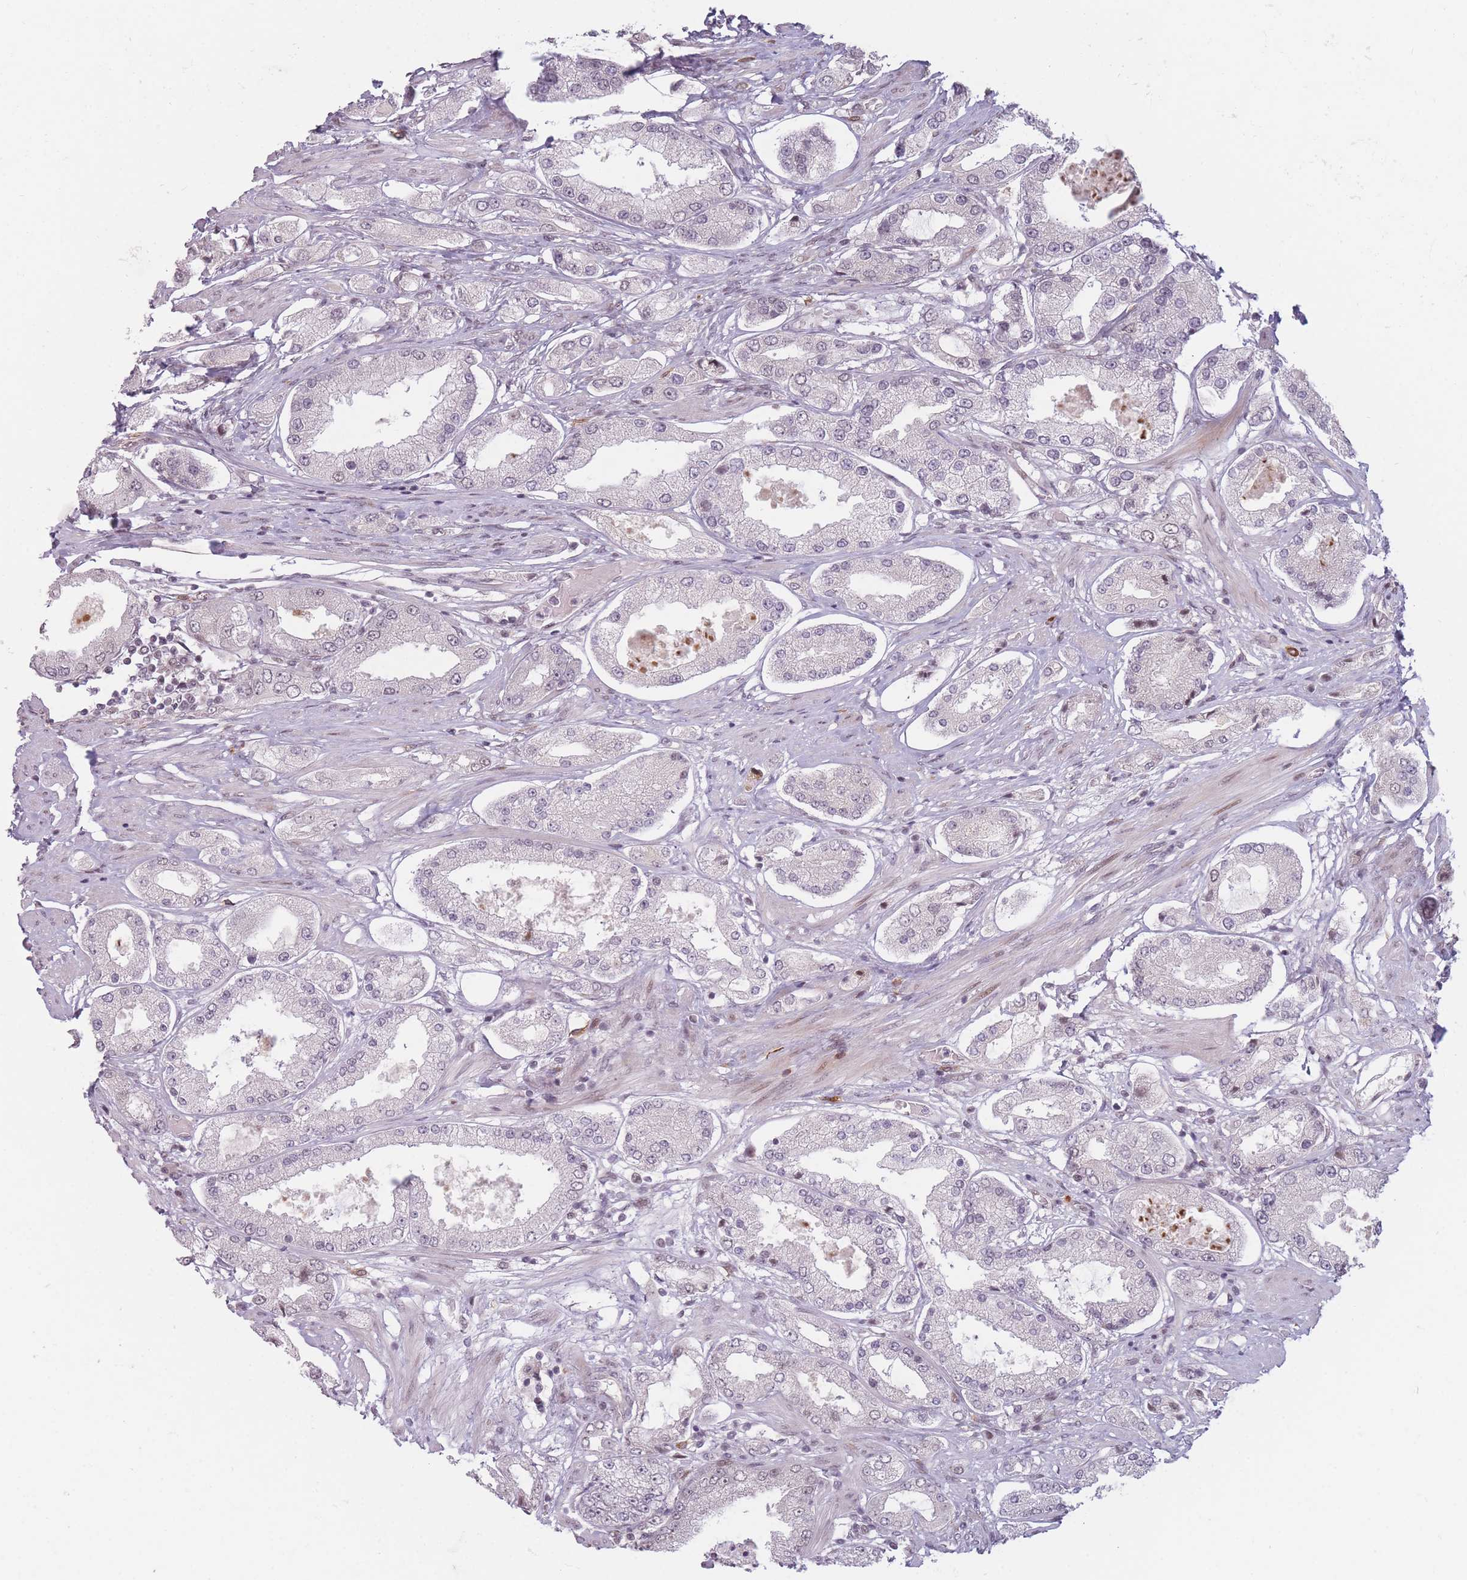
{"staining": {"intensity": "negative", "quantity": "none", "location": "none"}, "tissue": "prostate cancer", "cell_type": "Tumor cells", "image_type": "cancer", "snomed": [{"axis": "morphology", "description": "Adenocarcinoma, High grade"}, {"axis": "topography", "description": "Prostate"}], "caption": "A histopathology image of human prostate cancer (high-grade adenocarcinoma) is negative for staining in tumor cells.", "gene": "SUPT6H", "patient": {"sex": "male", "age": 69}}